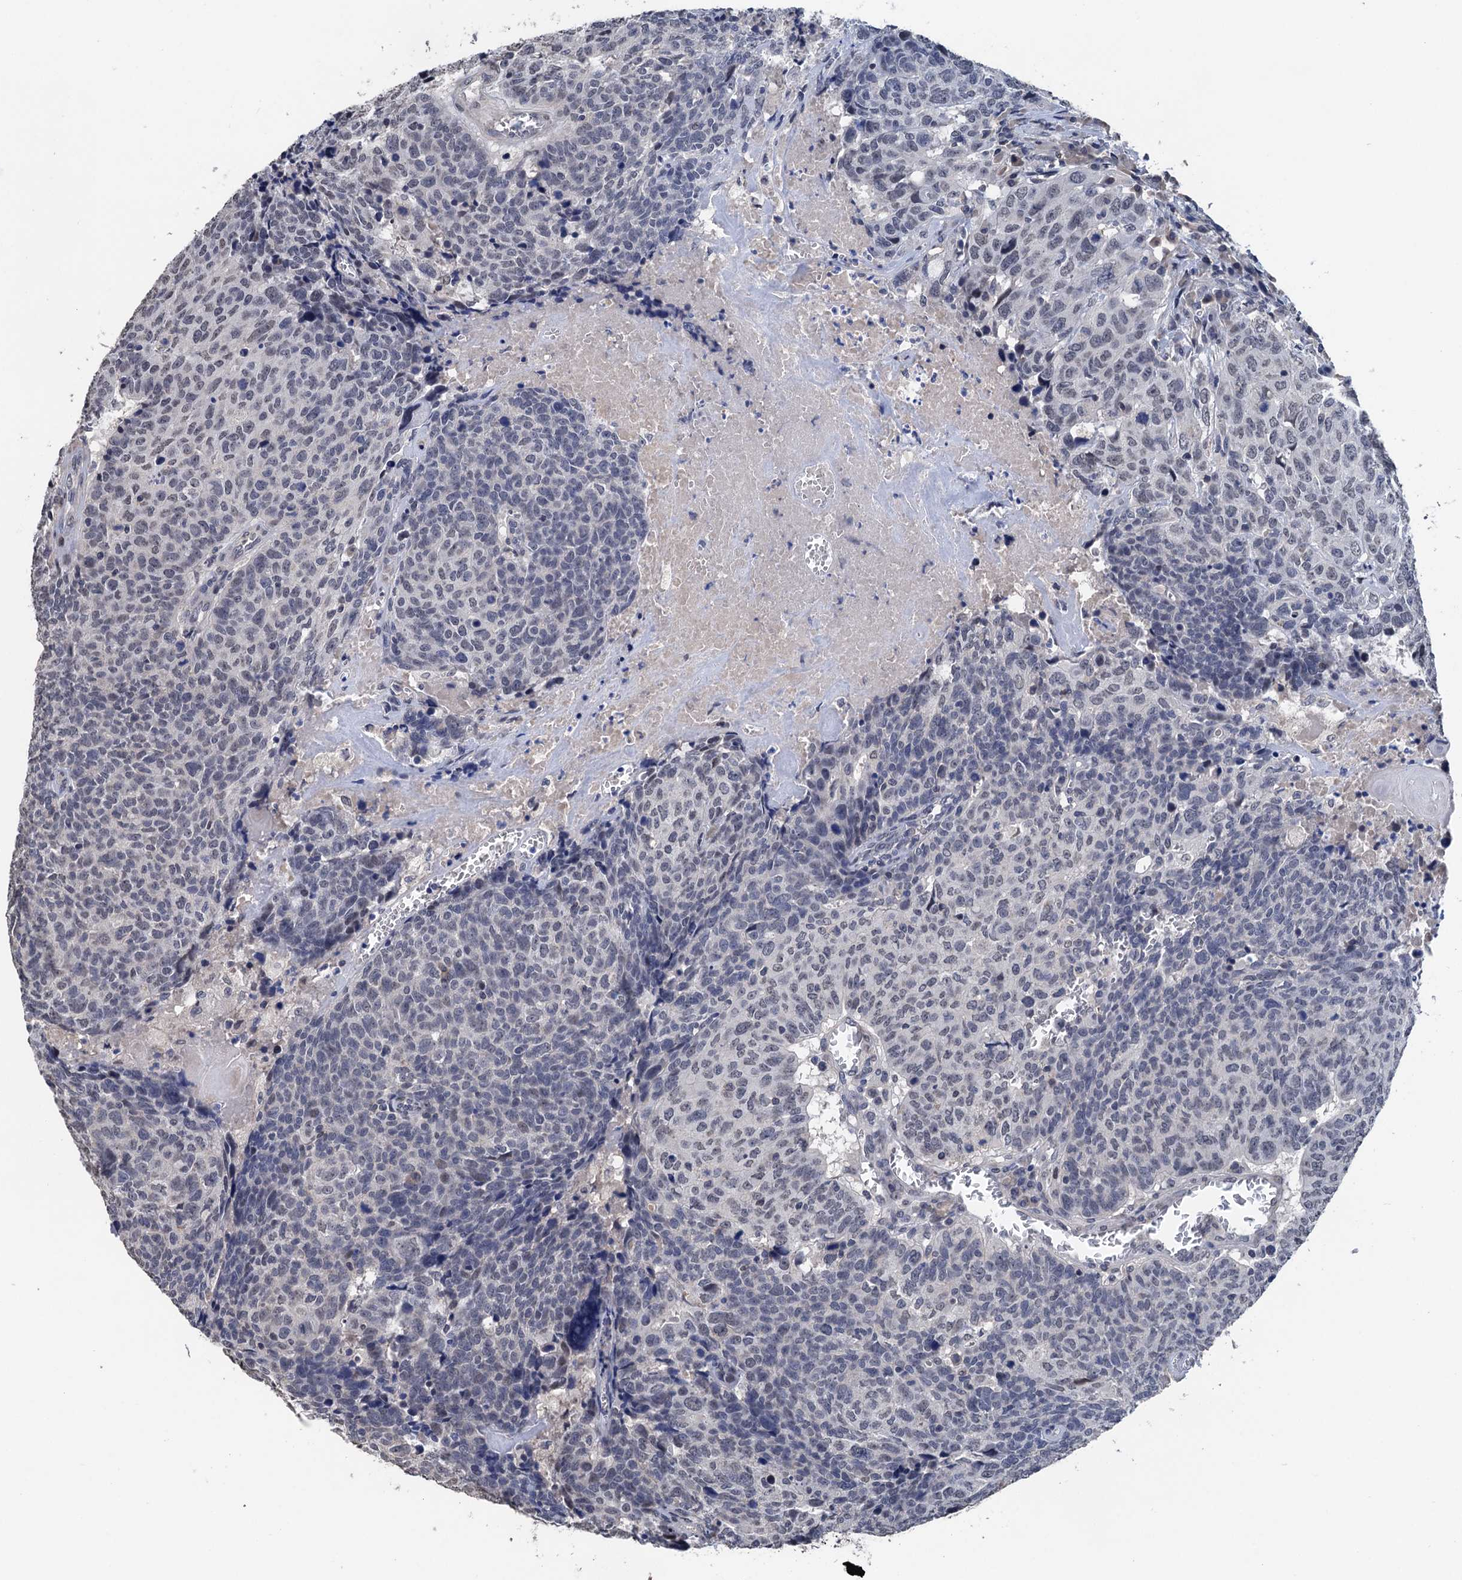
{"staining": {"intensity": "negative", "quantity": "none", "location": "none"}, "tissue": "head and neck cancer", "cell_type": "Tumor cells", "image_type": "cancer", "snomed": [{"axis": "morphology", "description": "Squamous cell carcinoma, NOS"}, {"axis": "topography", "description": "Head-Neck"}], "caption": "An image of head and neck squamous cell carcinoma stained for a protein demonstrates no brown staining in tumor cells.", "gene": "ART5", "patient": {"sex": "male", "age": 66}}